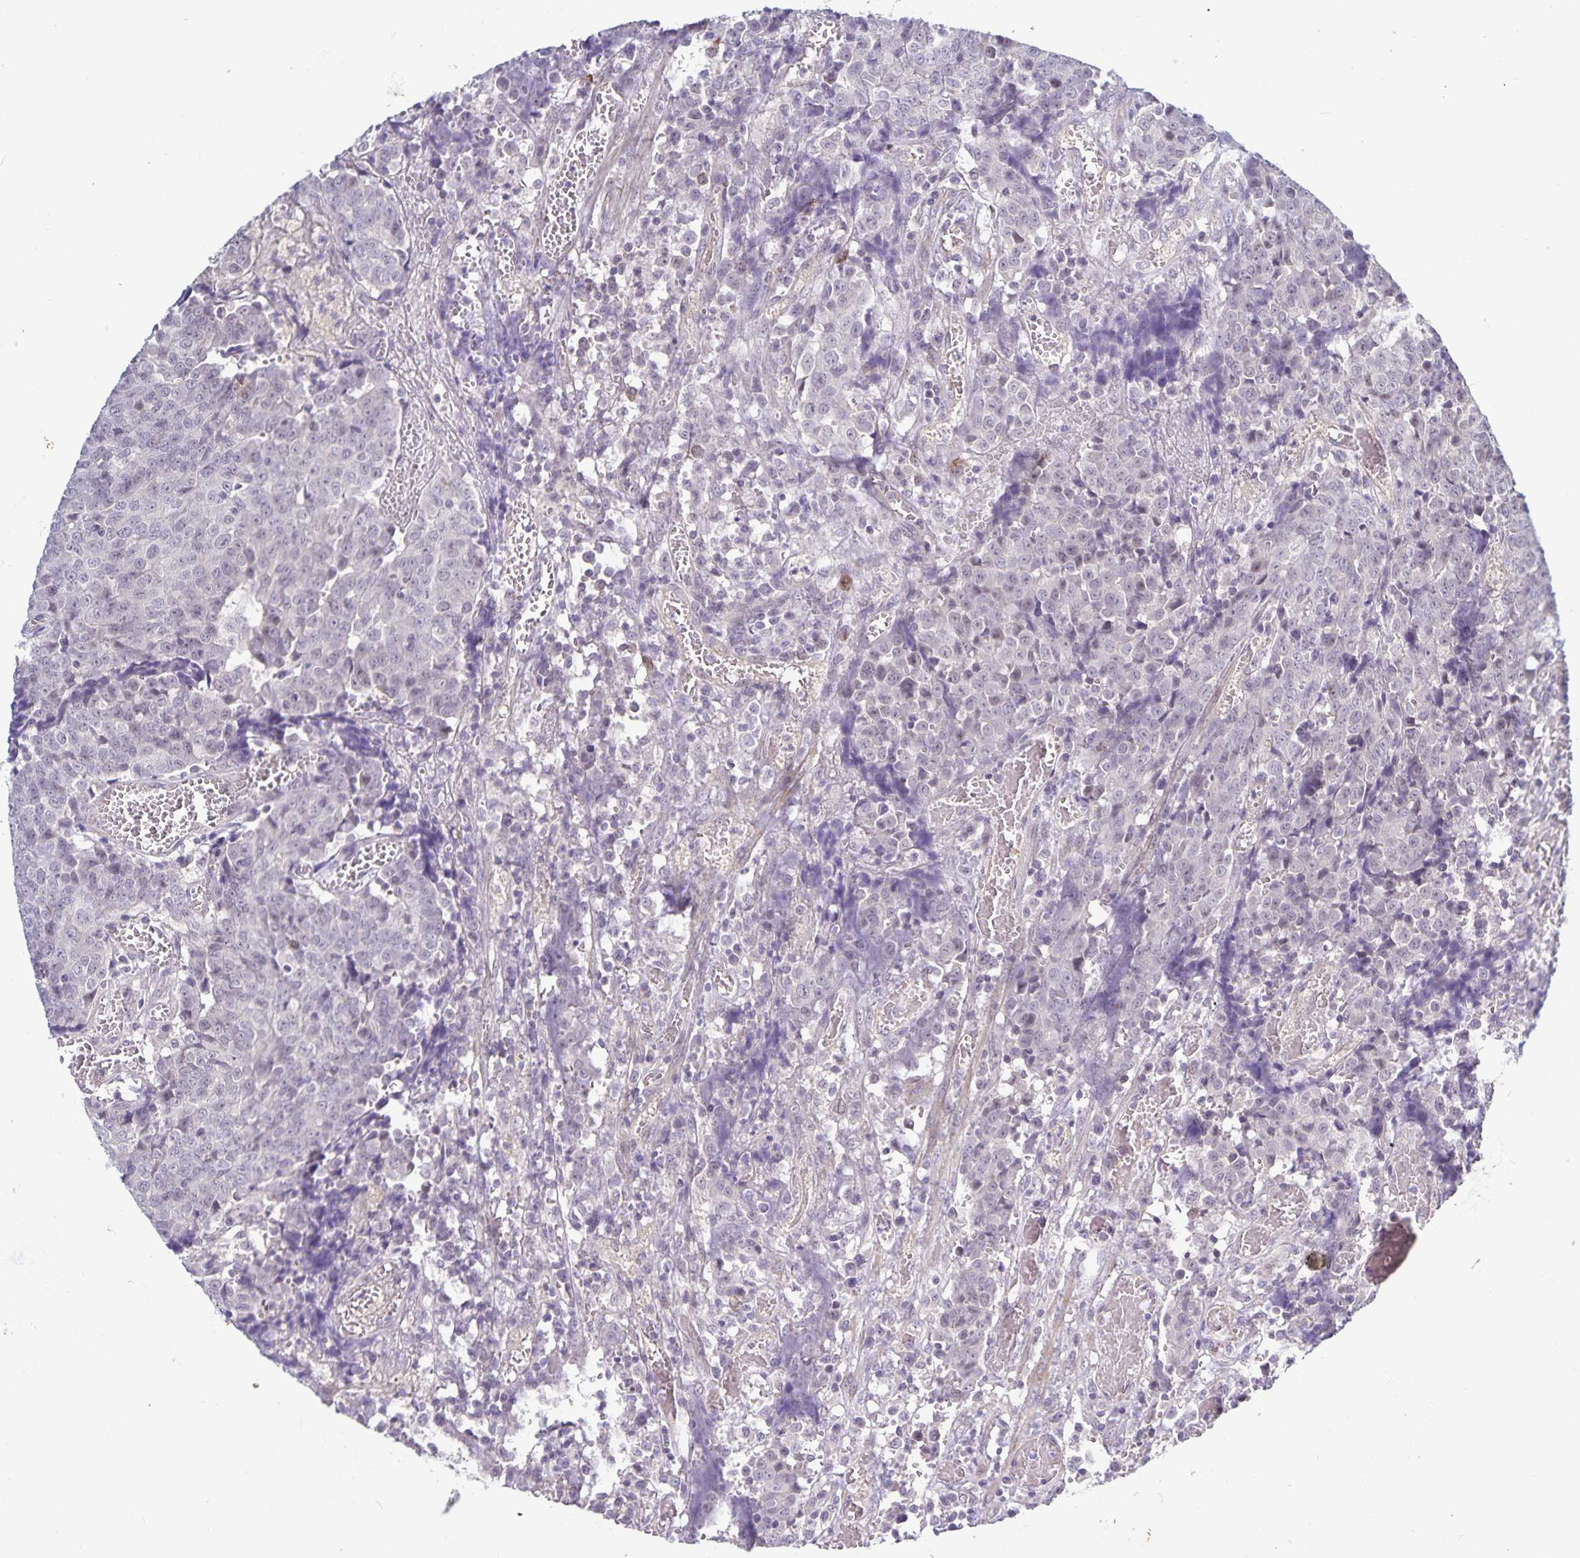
{"staining": {"intensity": "negative", "quantity": "none", "location": "none"}, "tissue": "prostate cancer", "cell_type": "Tumor cells", "image_type": "cancer", "snomed": [{"axis": "morphology", "description": "Adenocarcinoma, High grade"}, {"axis": "topography", "description": "Prostate and seminal vesicle, NOS"}], "caption": "High power microscopy photomicrograph of an immunohistochemistry histopathology image of prostate high-grade adenocarcinoma, revealing no significant positivity in tumor cells.", "gene": "CDKN2B", "patient": {"sex": "male", "age": 60}}